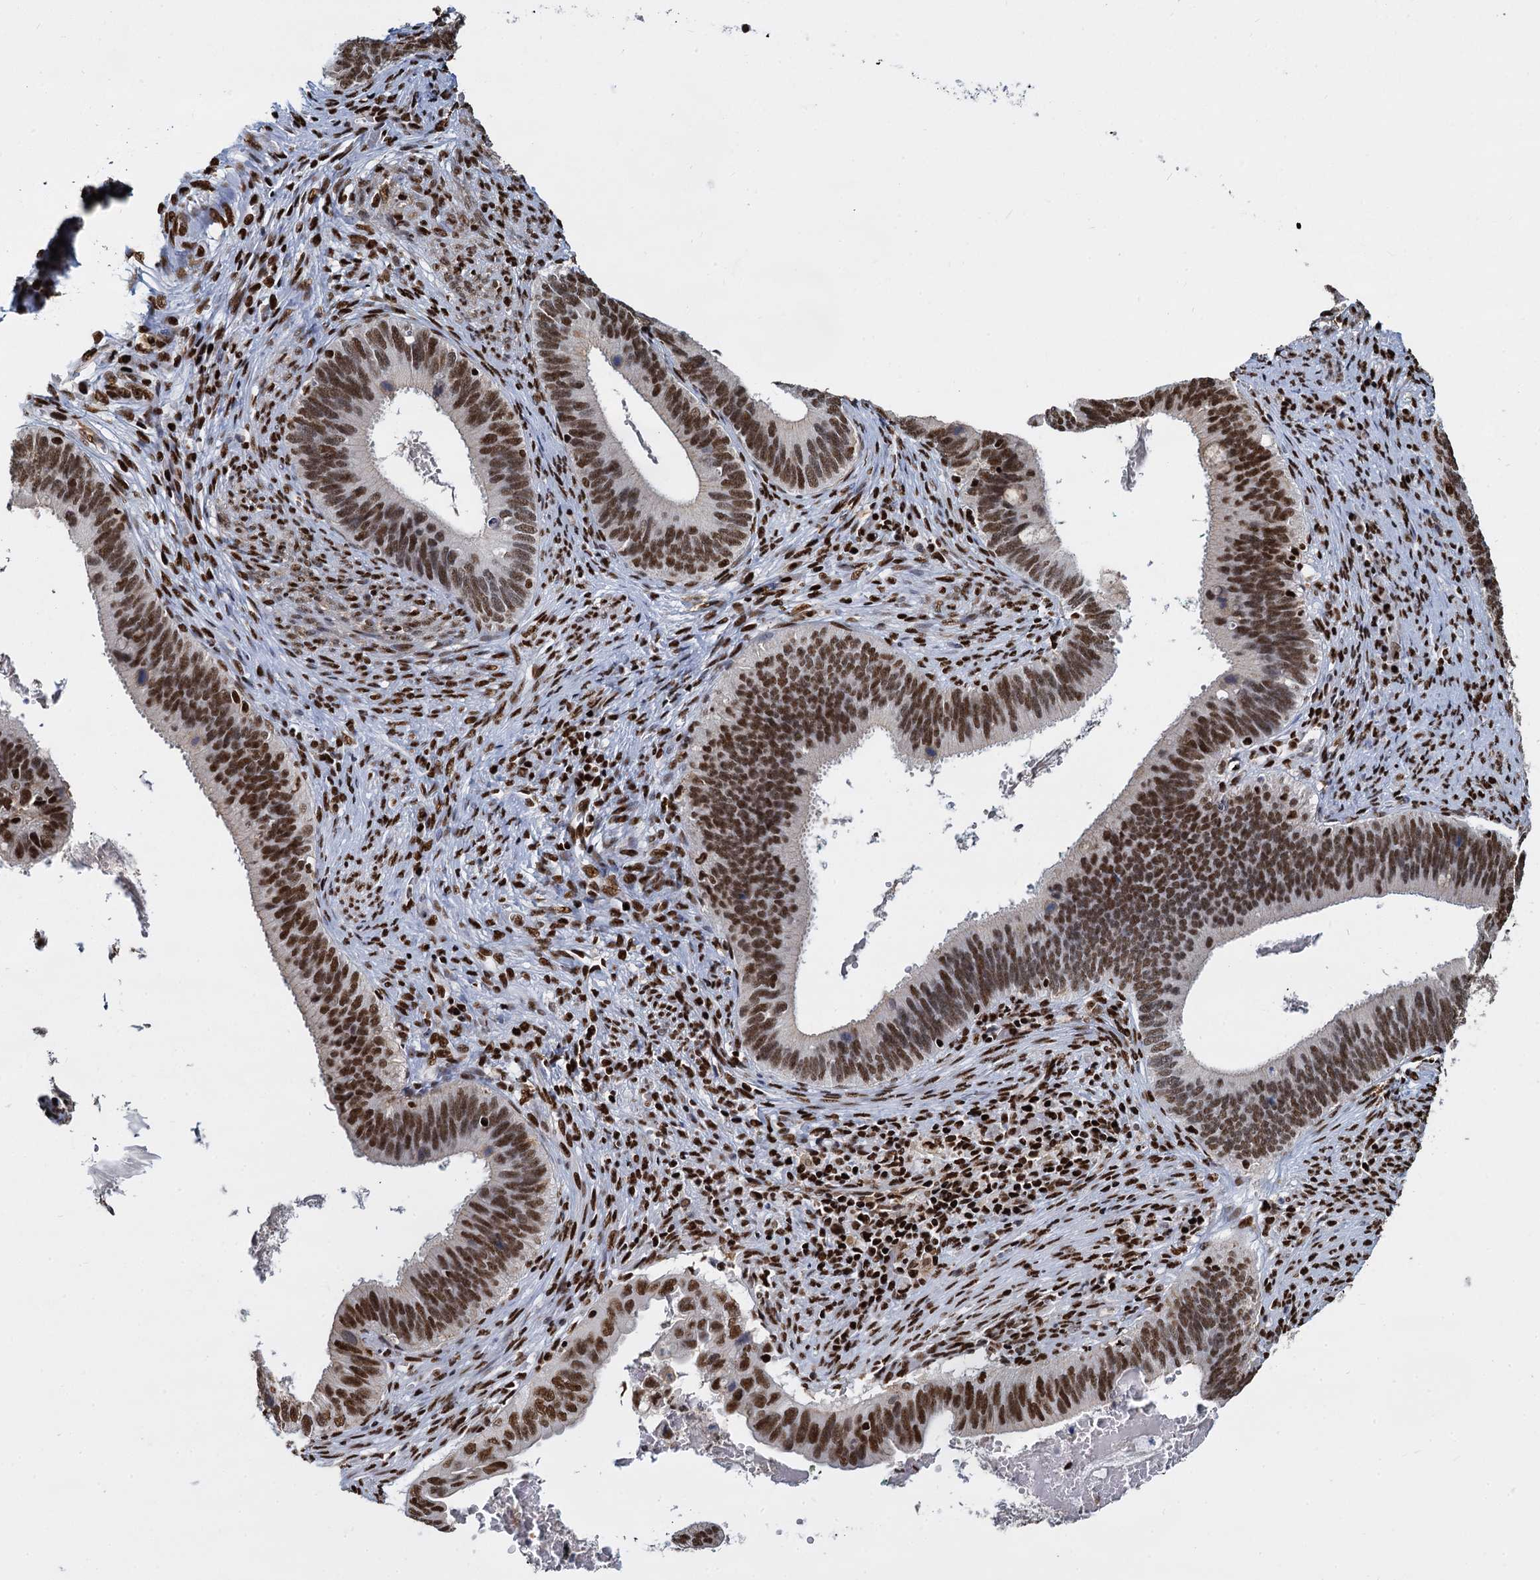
{"staining": {"intensity": "strong", "quantity": ">75%", "location": "nuclear"}, "tissue": "cervical cancer", "cell_type": "Tumor cells", "image_type": "cancer", "snomed": [{"axis": "morphology", "description": "Adenocarcinoma, NOS"}, {"axis": "topography", "description": "Cervix"}], "caption": "Immunohistochemical staining of human cervical adenocarcinoma exhibits high levels of strong nuclear protein positivity in about >75% of tumor cells.", "gene": "DCPS", "patient": {"sex": "female", "age": 42}}